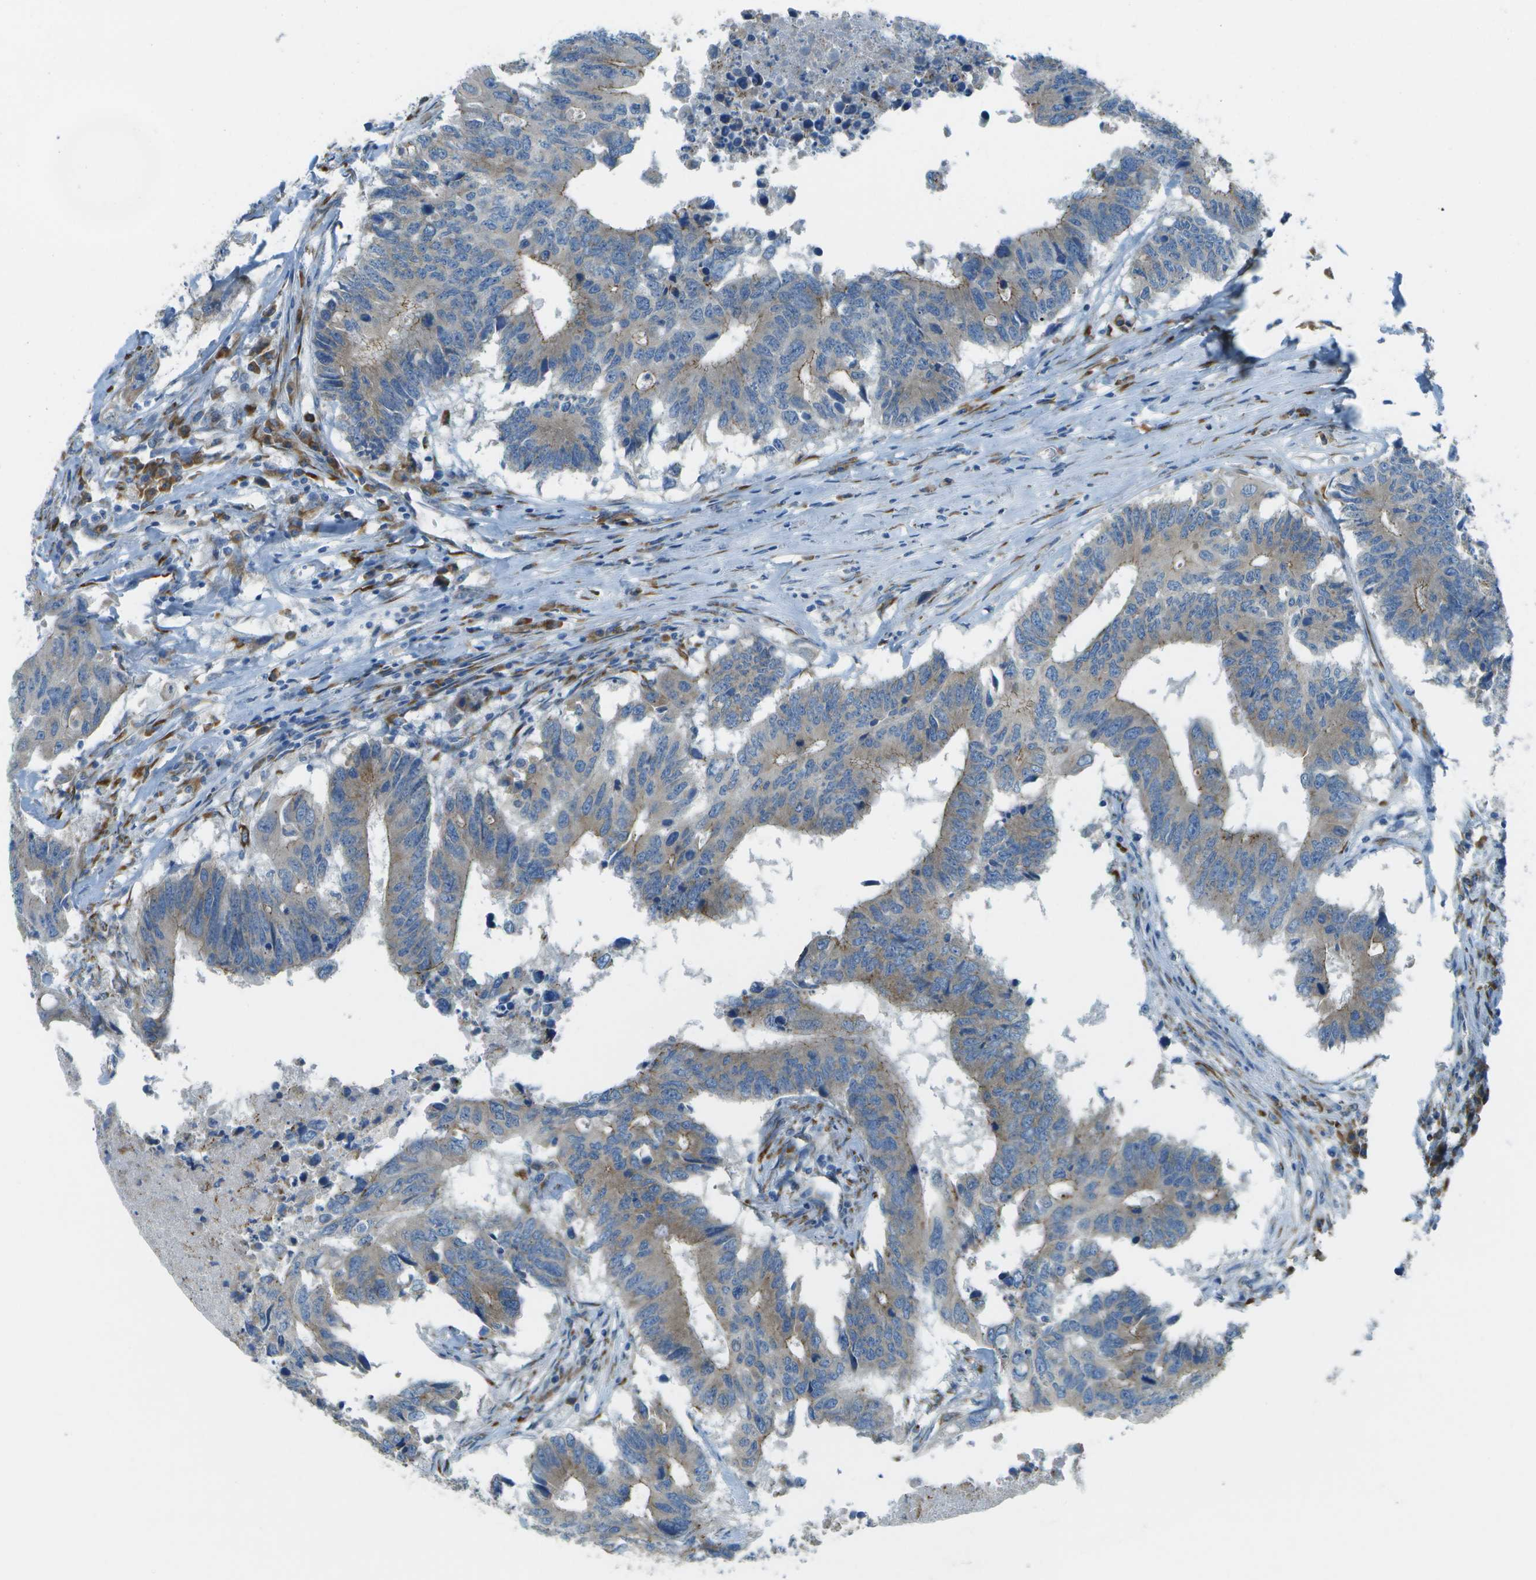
{"staining": {"intensity": "weak", "quantity": "25%-75%", "location": "cytoplasmic/membranous"}, "tissue": "colorectal cancer", "cell_type": "Tumor cells", "image_type": "cancer", "snomed": [{"axis": "morphology", "description": "Adenocarcinoma, NOS"}, {"axis": "topography", "description": "Colon"}], "caption": "Tumor cells demonstrate low levels of weak cytoplasmic/membranous staining in approximately 25%-75% of cells in colorectal cancer.", "gene": "KCTD3", "patient": {"sex": "male", "age": 71}}